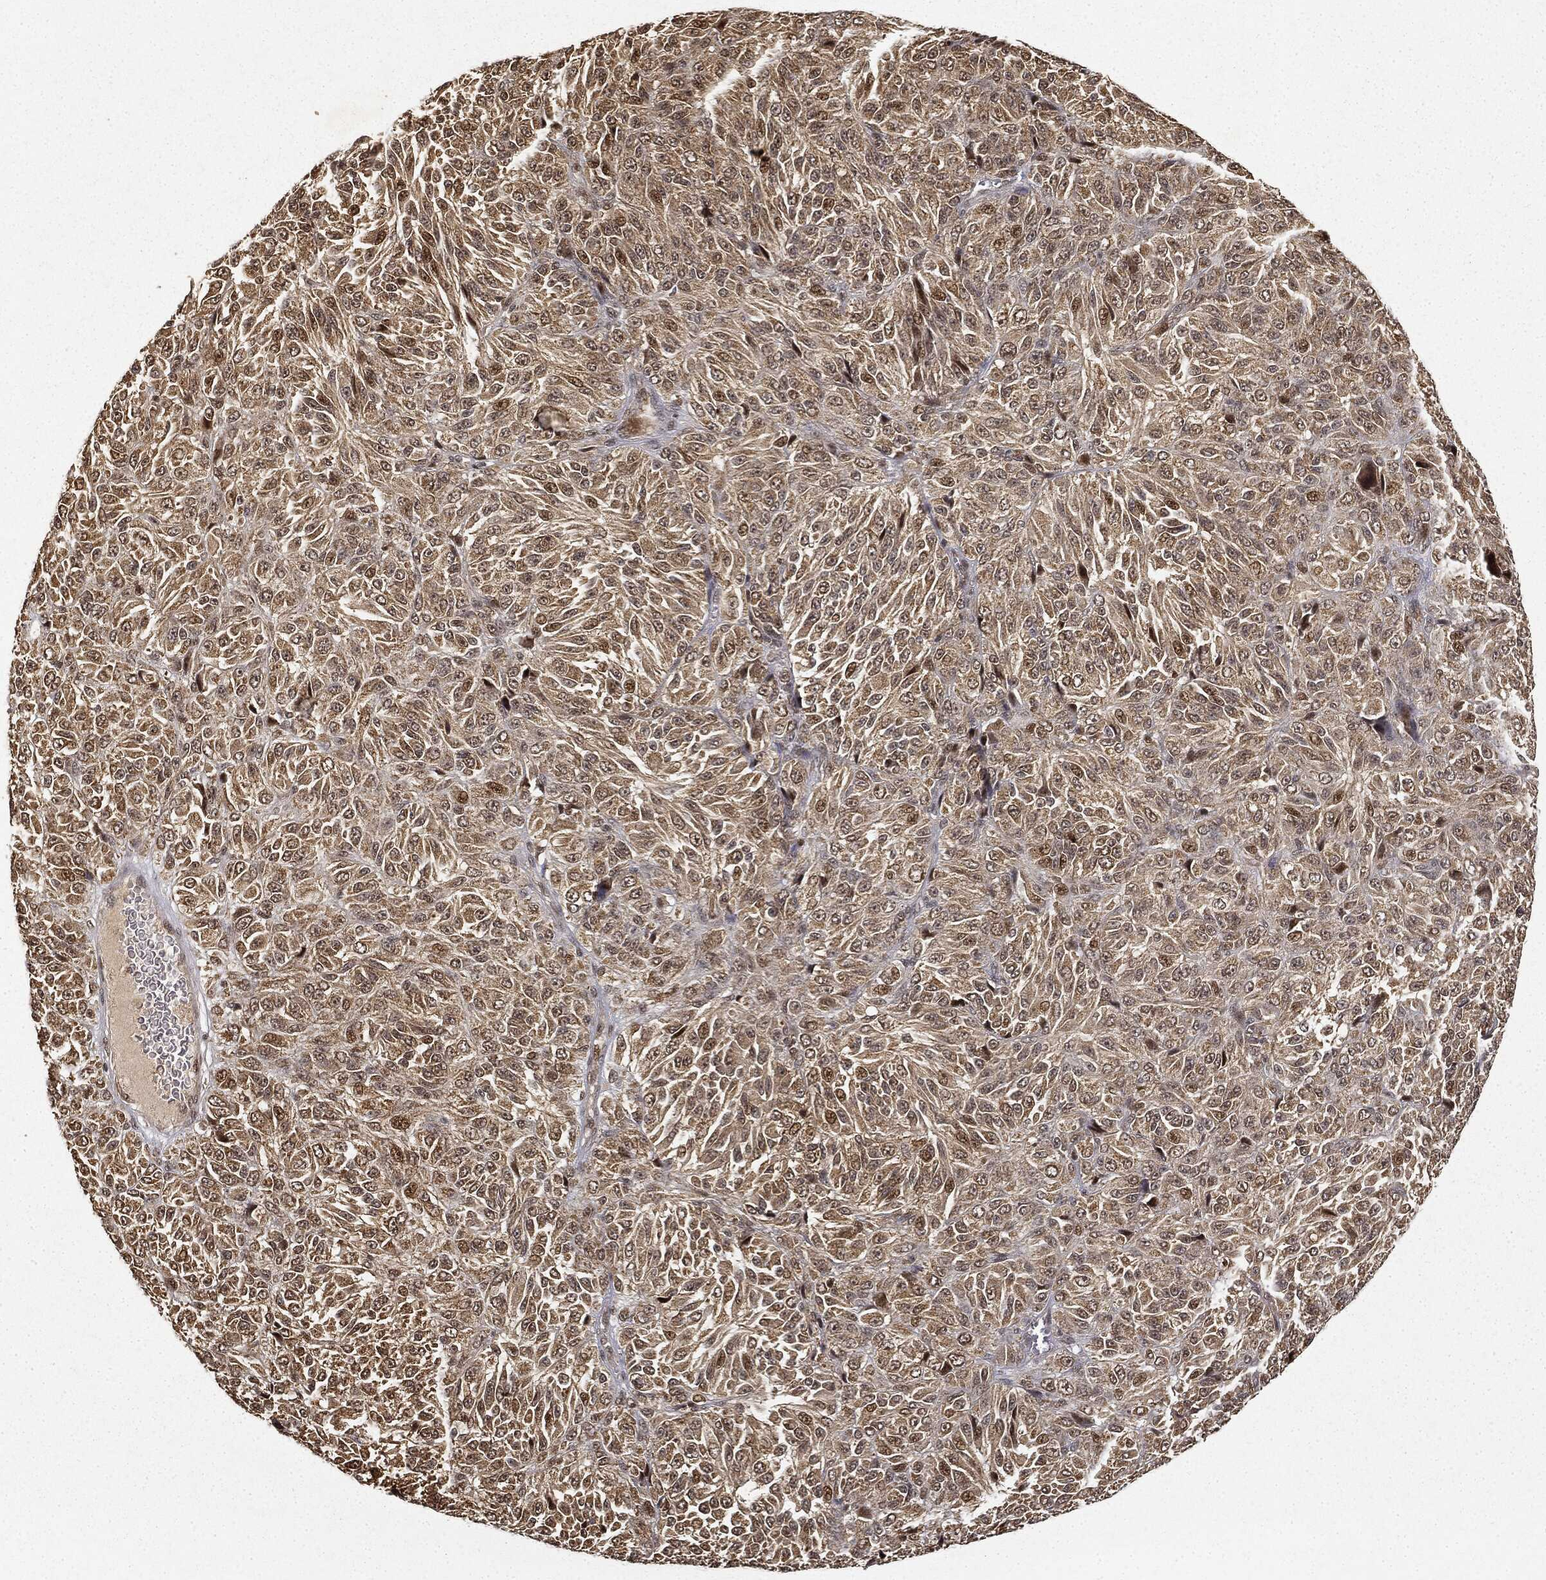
{"staining": {"intensity": "moderate", "quantity": ">75%", "location": "cytoplasmic/membranous,nuclear"}, "tissue": "melanoma", "cell_type": "Tumor cells", "image_type": "cancer", "snomed": [{"axis": "morphology", "description": "Malignant melanoma, Metastatic site"}, {"axis": "topography", "description": "Brain"}], "caption": "Moderate cytoplasmic/membranous and nuclear protein expression is present in about >75% of tumor cells in malignant melanoma (metastatic site).", "gene": "ZNHIT6", "patient": {"sex": "female", "age": 56}}